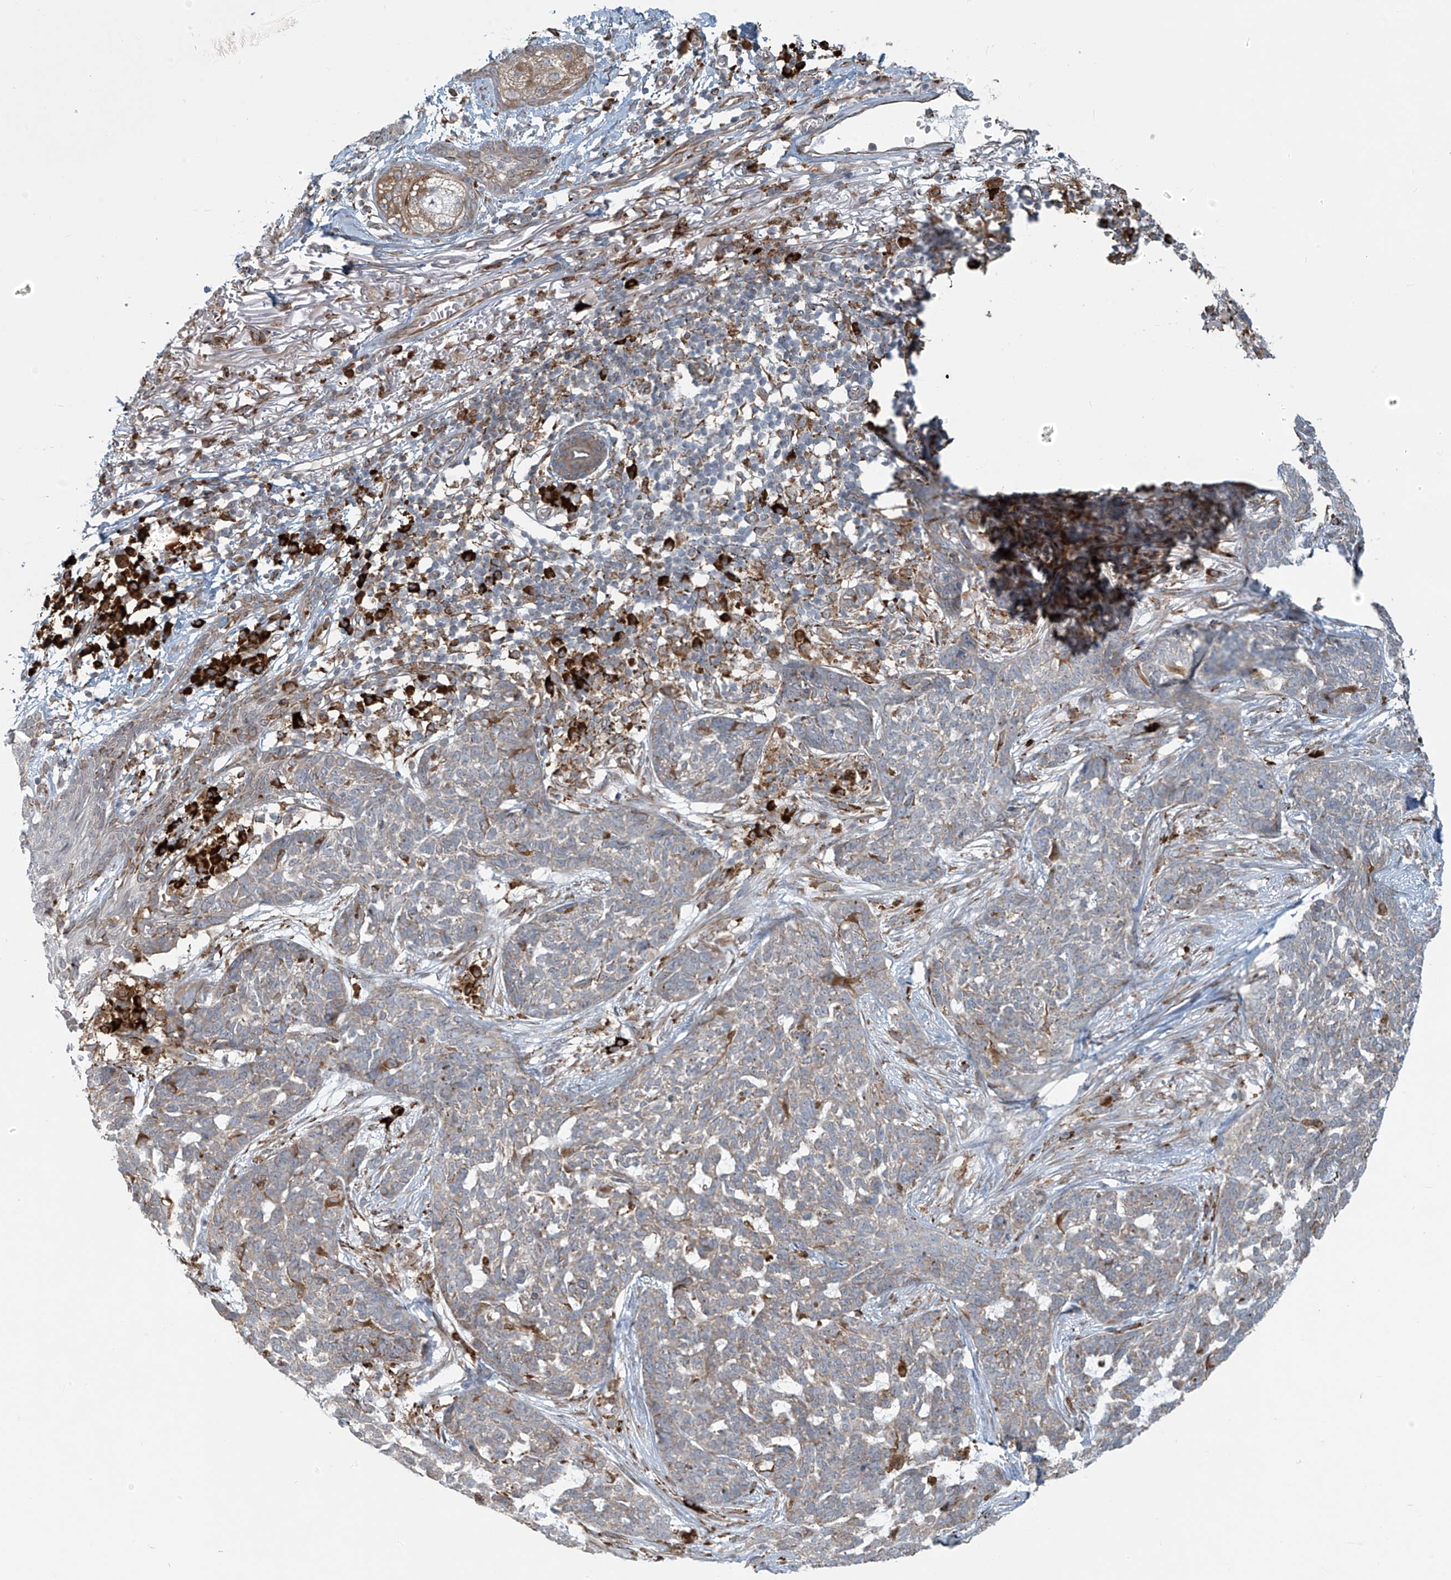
{"staining": {"intensity": "weak", "quantity": "<25%", "location": "cytoplasmic/membranous"}, "tissue": "skin cancer", "cell_type": "Tumor cells", "image_type": "cancer", "snomed": [{"axis": "morphology", "description": "Basal cell carcinoma"}, {"axis": "topography", "description": "Skin"}], "caption": "DAB (3,3'-diaminobenzidine) immunohistochemical staining of basal cell carcinoma (skin) exhibits no significant expression in tumor cells.", "gene": "KATNIP", "patient": {"sex": "male", "age": 85}}